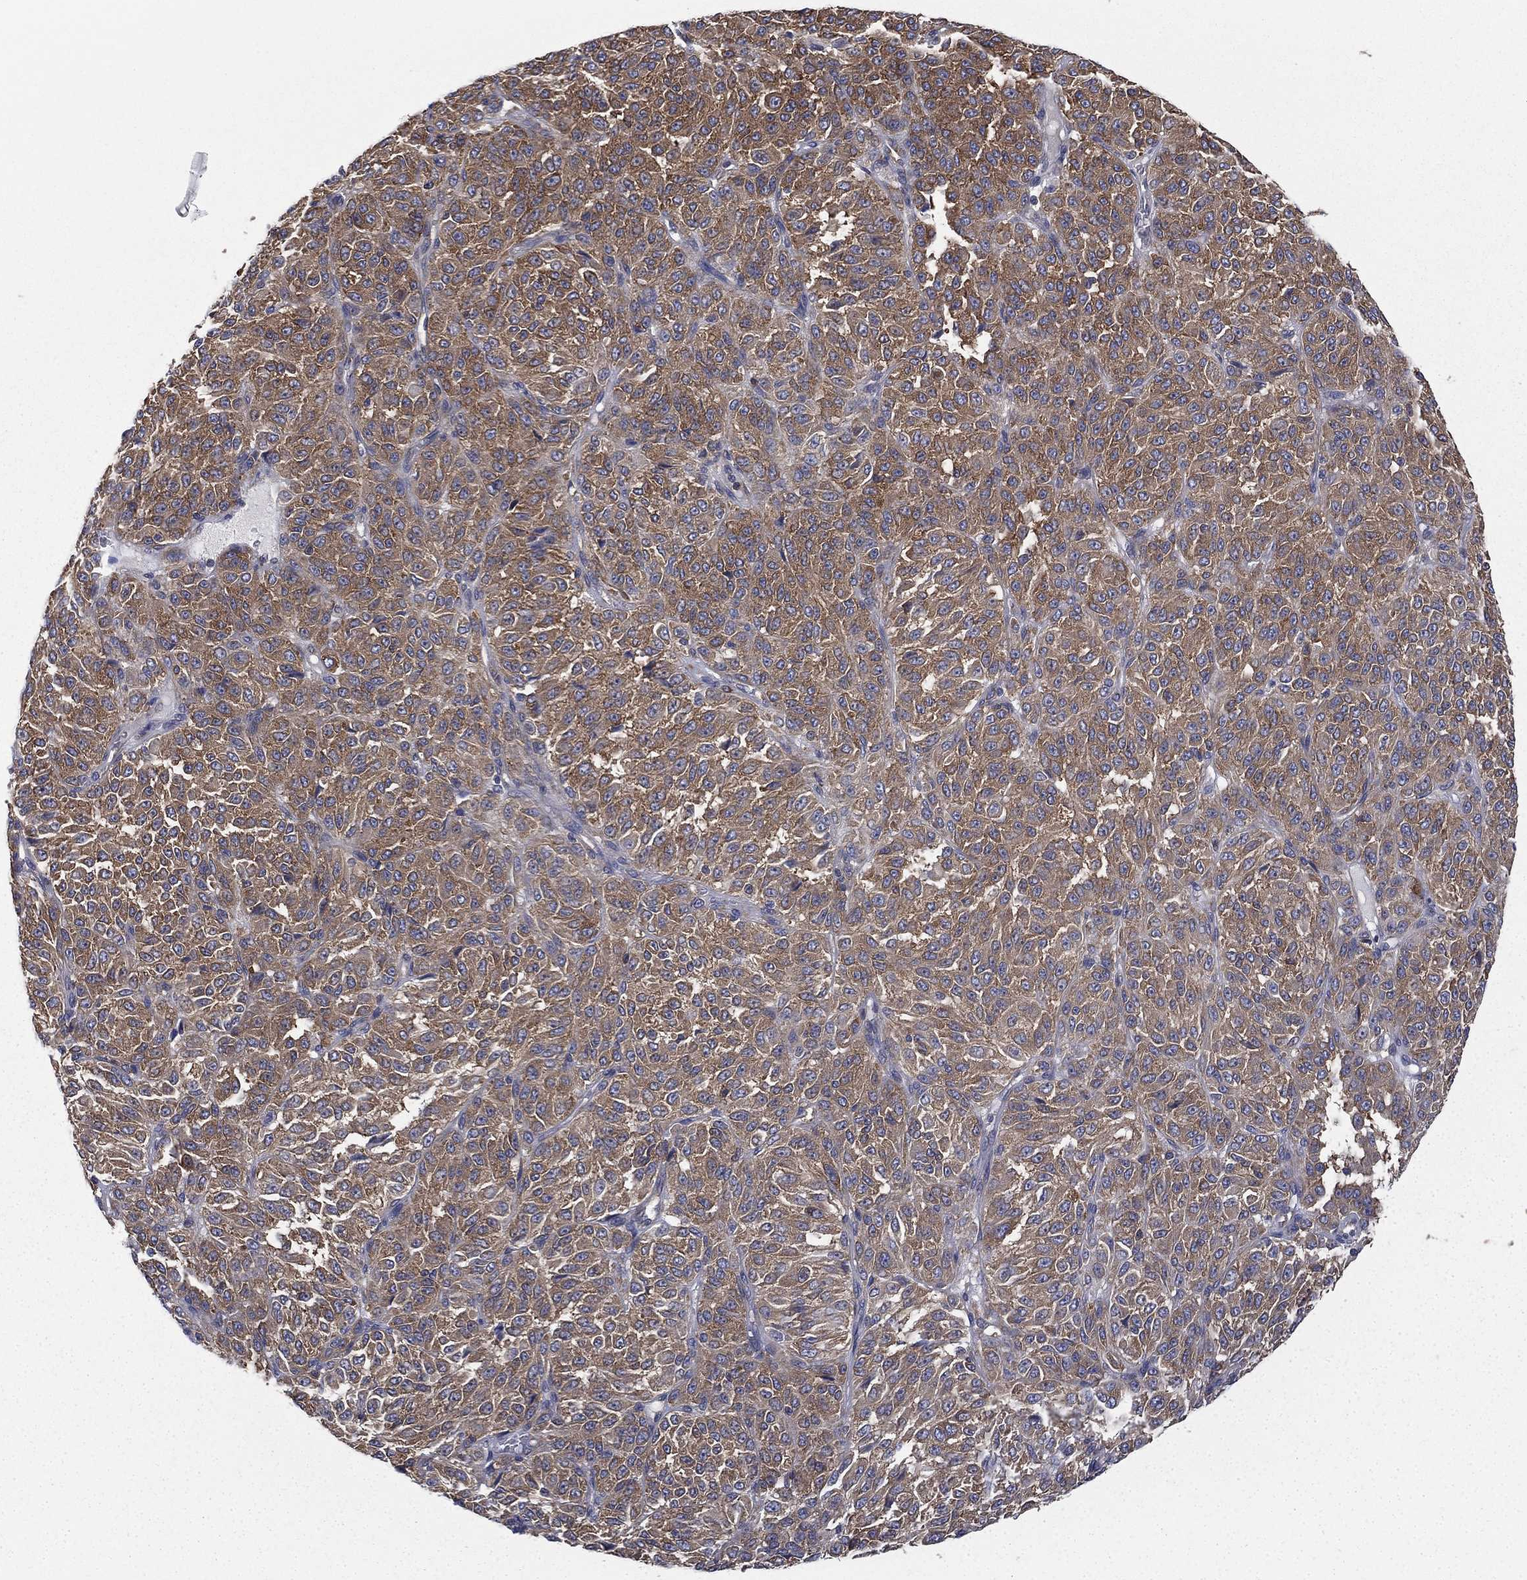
{"staining": {"intensity": "moderate", "quantity": "25%-75%", "location": "cytoplasmic/membranous"}, "tissue": "melanoma", "cell_type": "Tumor cells", "image_type": "cancer", "snomed": [{"axis": "morphology", "description": "Malignant melanoma, Metastatic site"}, {"axis": "topography", "description": "Brain"}], "caption": "The photomicrograph shows a brown stain indicating the presence of a protein in the cytoplasmic/membranous of tumor cells in malignant melanoma (metastatic site). Nuclei are stained in blue.", "gene": "FARSA", "patient": {"sex": "female", "age": 56}}